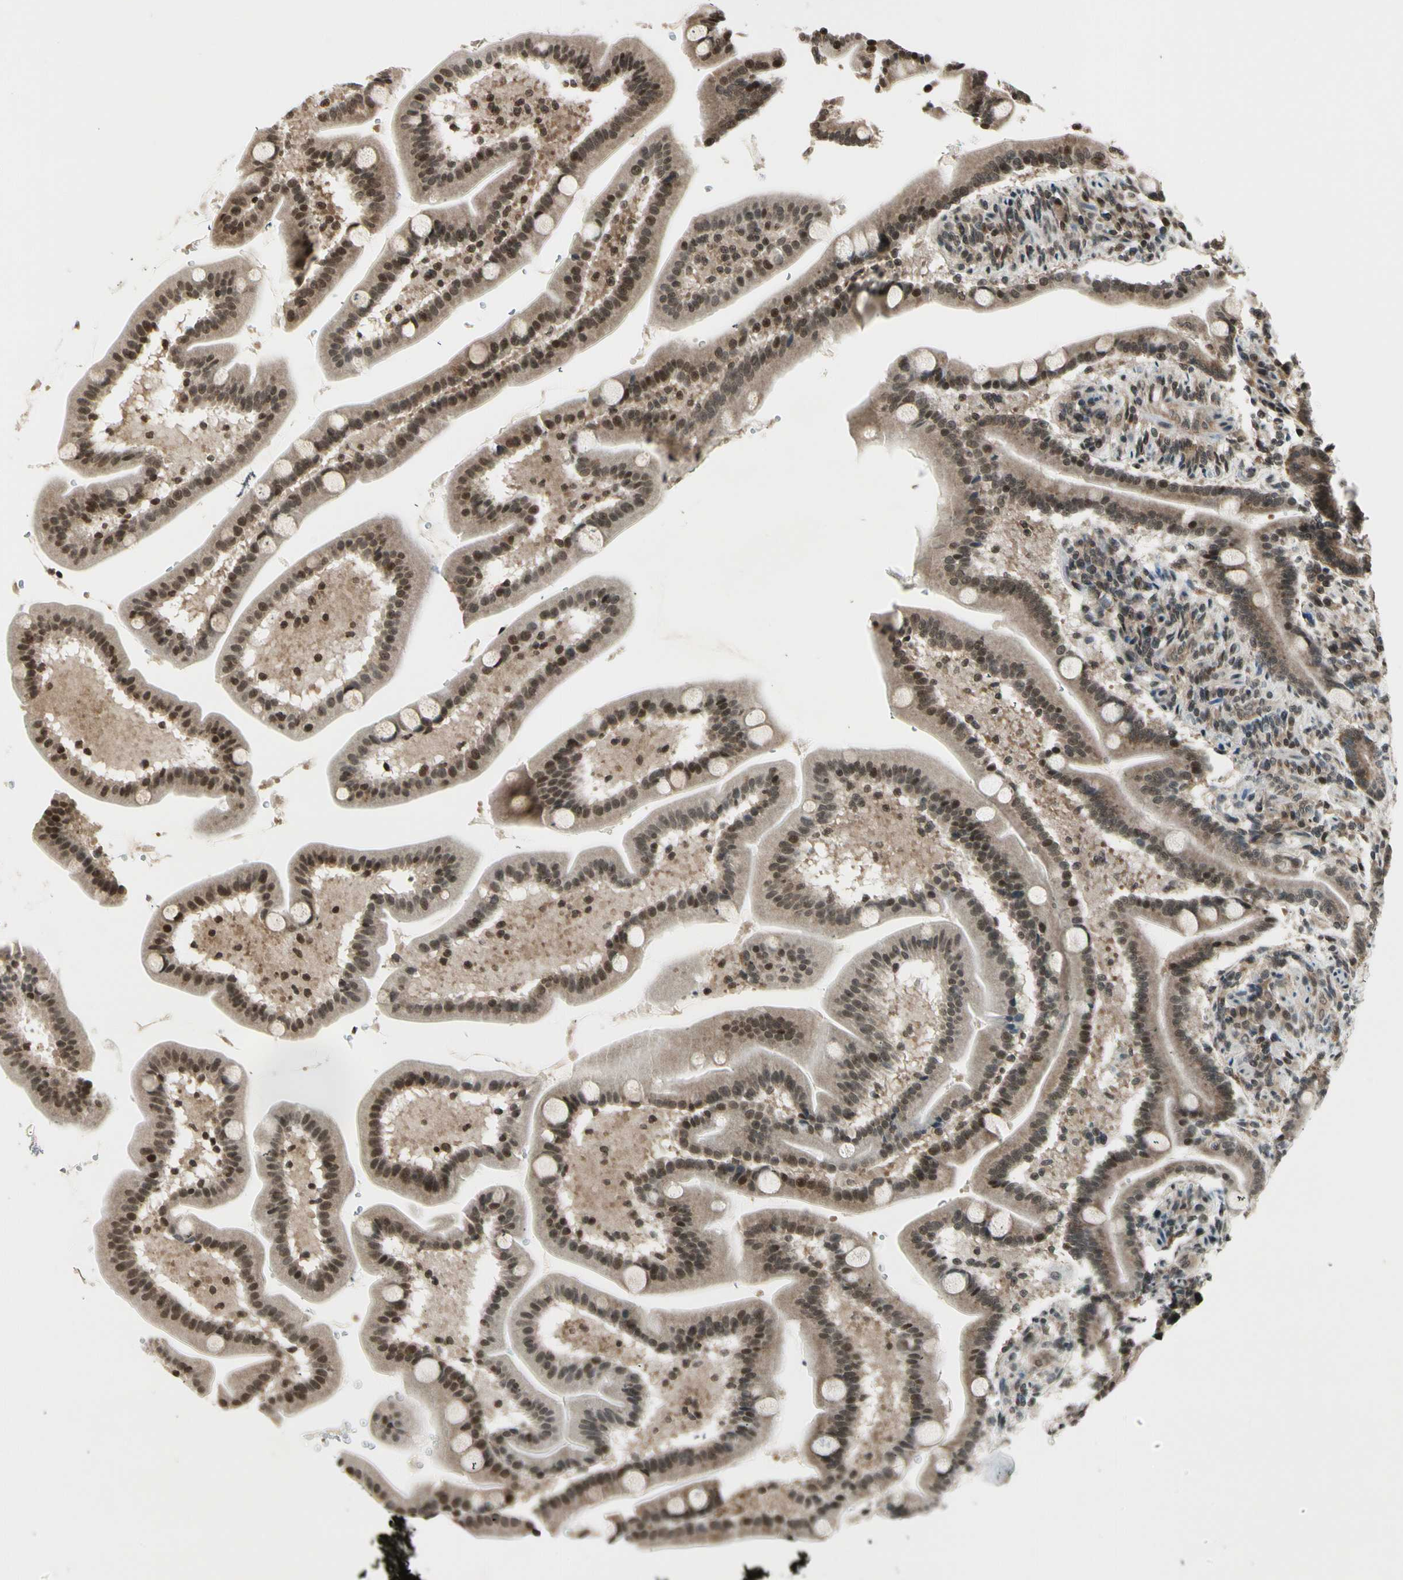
{"staining": {"intensity": "strong", "quantity": ">75%", "location": "cytoplasmic/membranous,nuclear"}, "tissue": "duodenum", "cell_type": "Glandular cells", "image_type": "normal", "snomed": [{"axis": "morphology", "description": "Normal tissue, NOS"}, {"axis": "topography", "description": "Duodenum"}], "caption": "An immunohistochemistry image of benign tissue is shown. Protein staining in brown highlights strong cytoplasmic/membranous,nuclear positivity in duodenum within glandular cells.", "gene": "SMN2", "patient": {"sex": "male", "age": 54}}